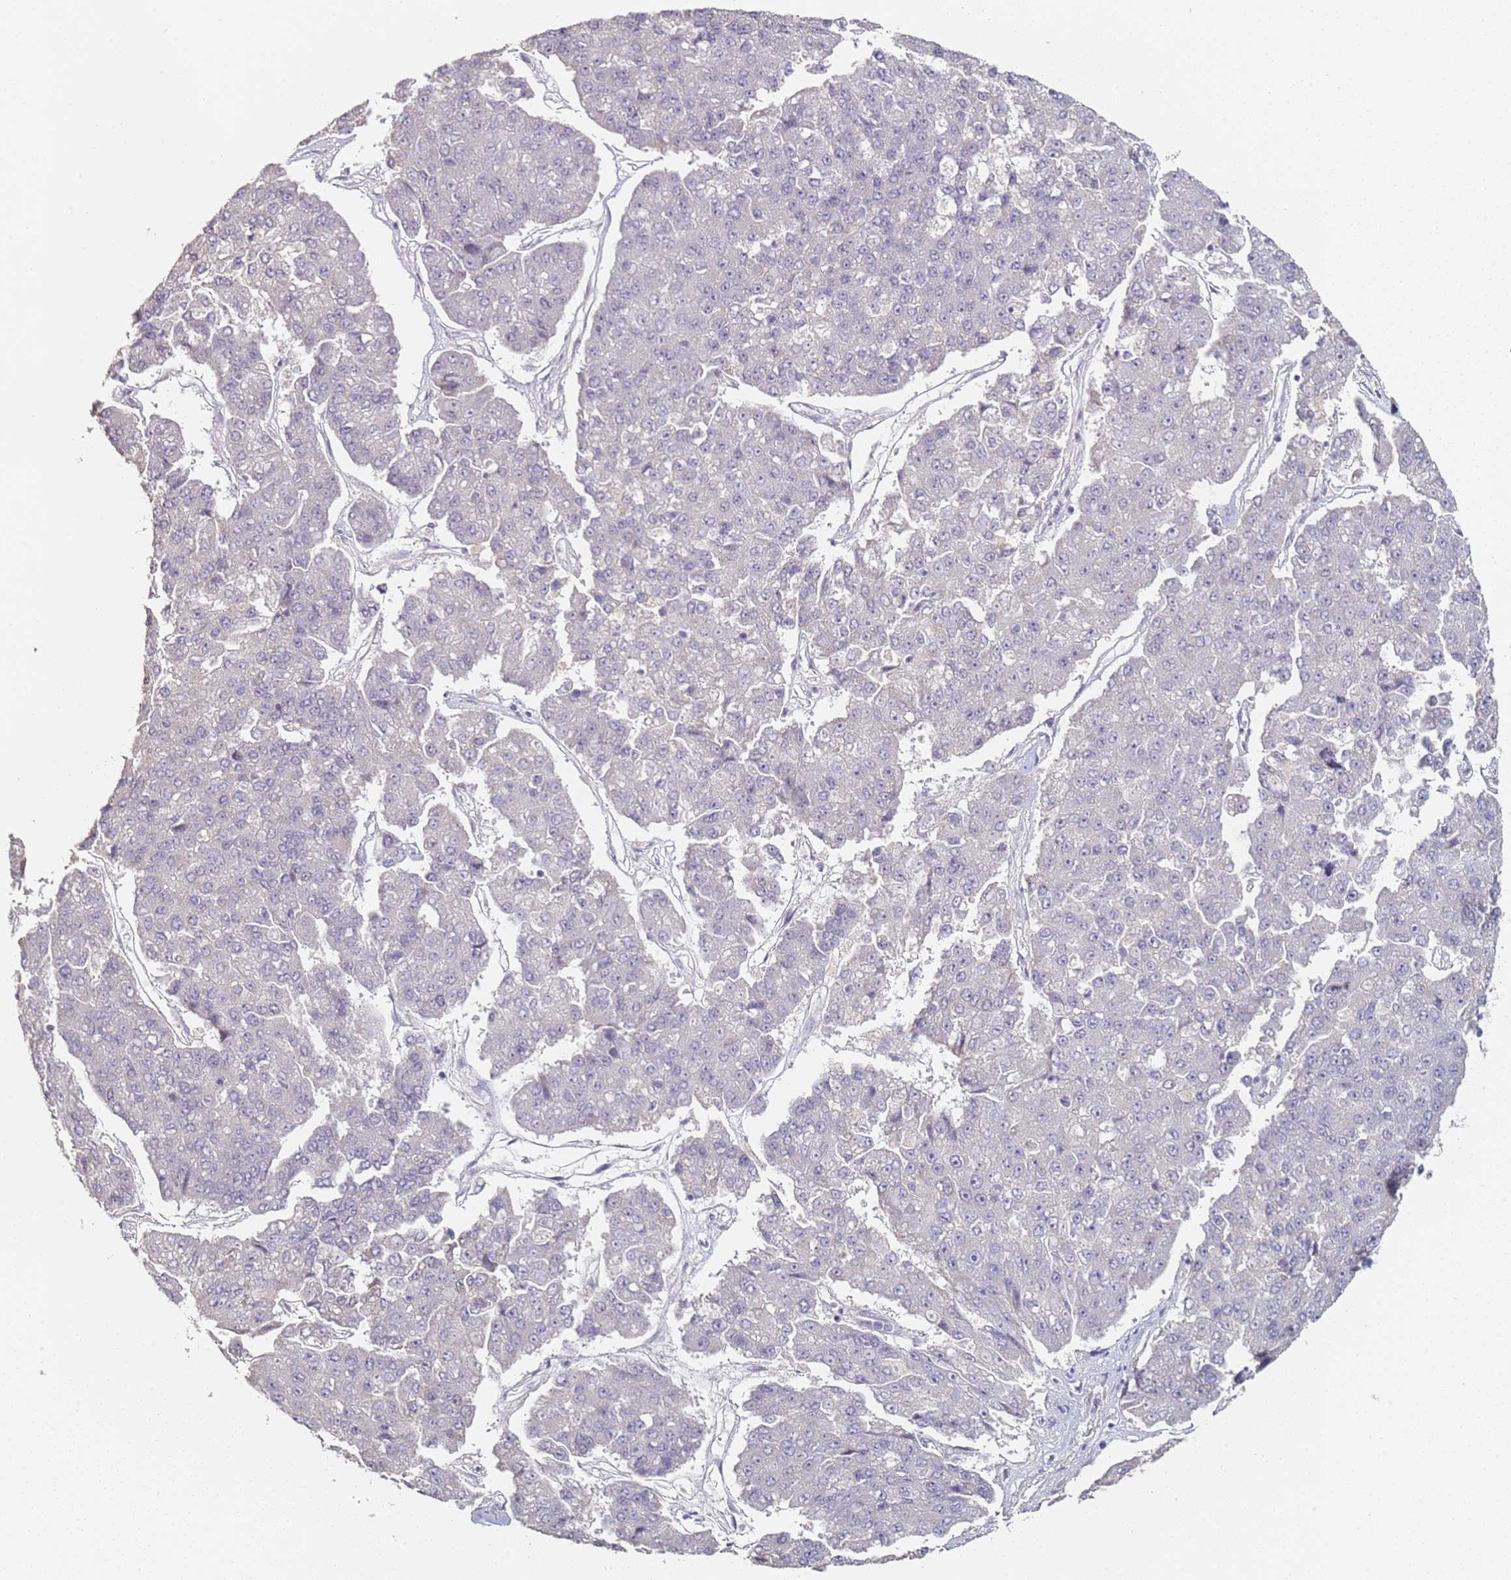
{"staining": {"intensity": "negative", "quantity": "none", "location": "none"}, "tissue": "pancreatic cancer", "cell_type": "Tumor cells", "image_type": "cancer", "snomed": [{"axis": "morphology", "description": "Adenocarcinoma, NOS"}, {"axis": "topography", "description": "Pancreas"}], "caption": "IHC image of human adenocarcinoma (pancreatic) stained for a protein (brown), which reveals no staining in tumor cells.", "gene": "DNAH11", "patient": {"sex": "male", "age": 50}}